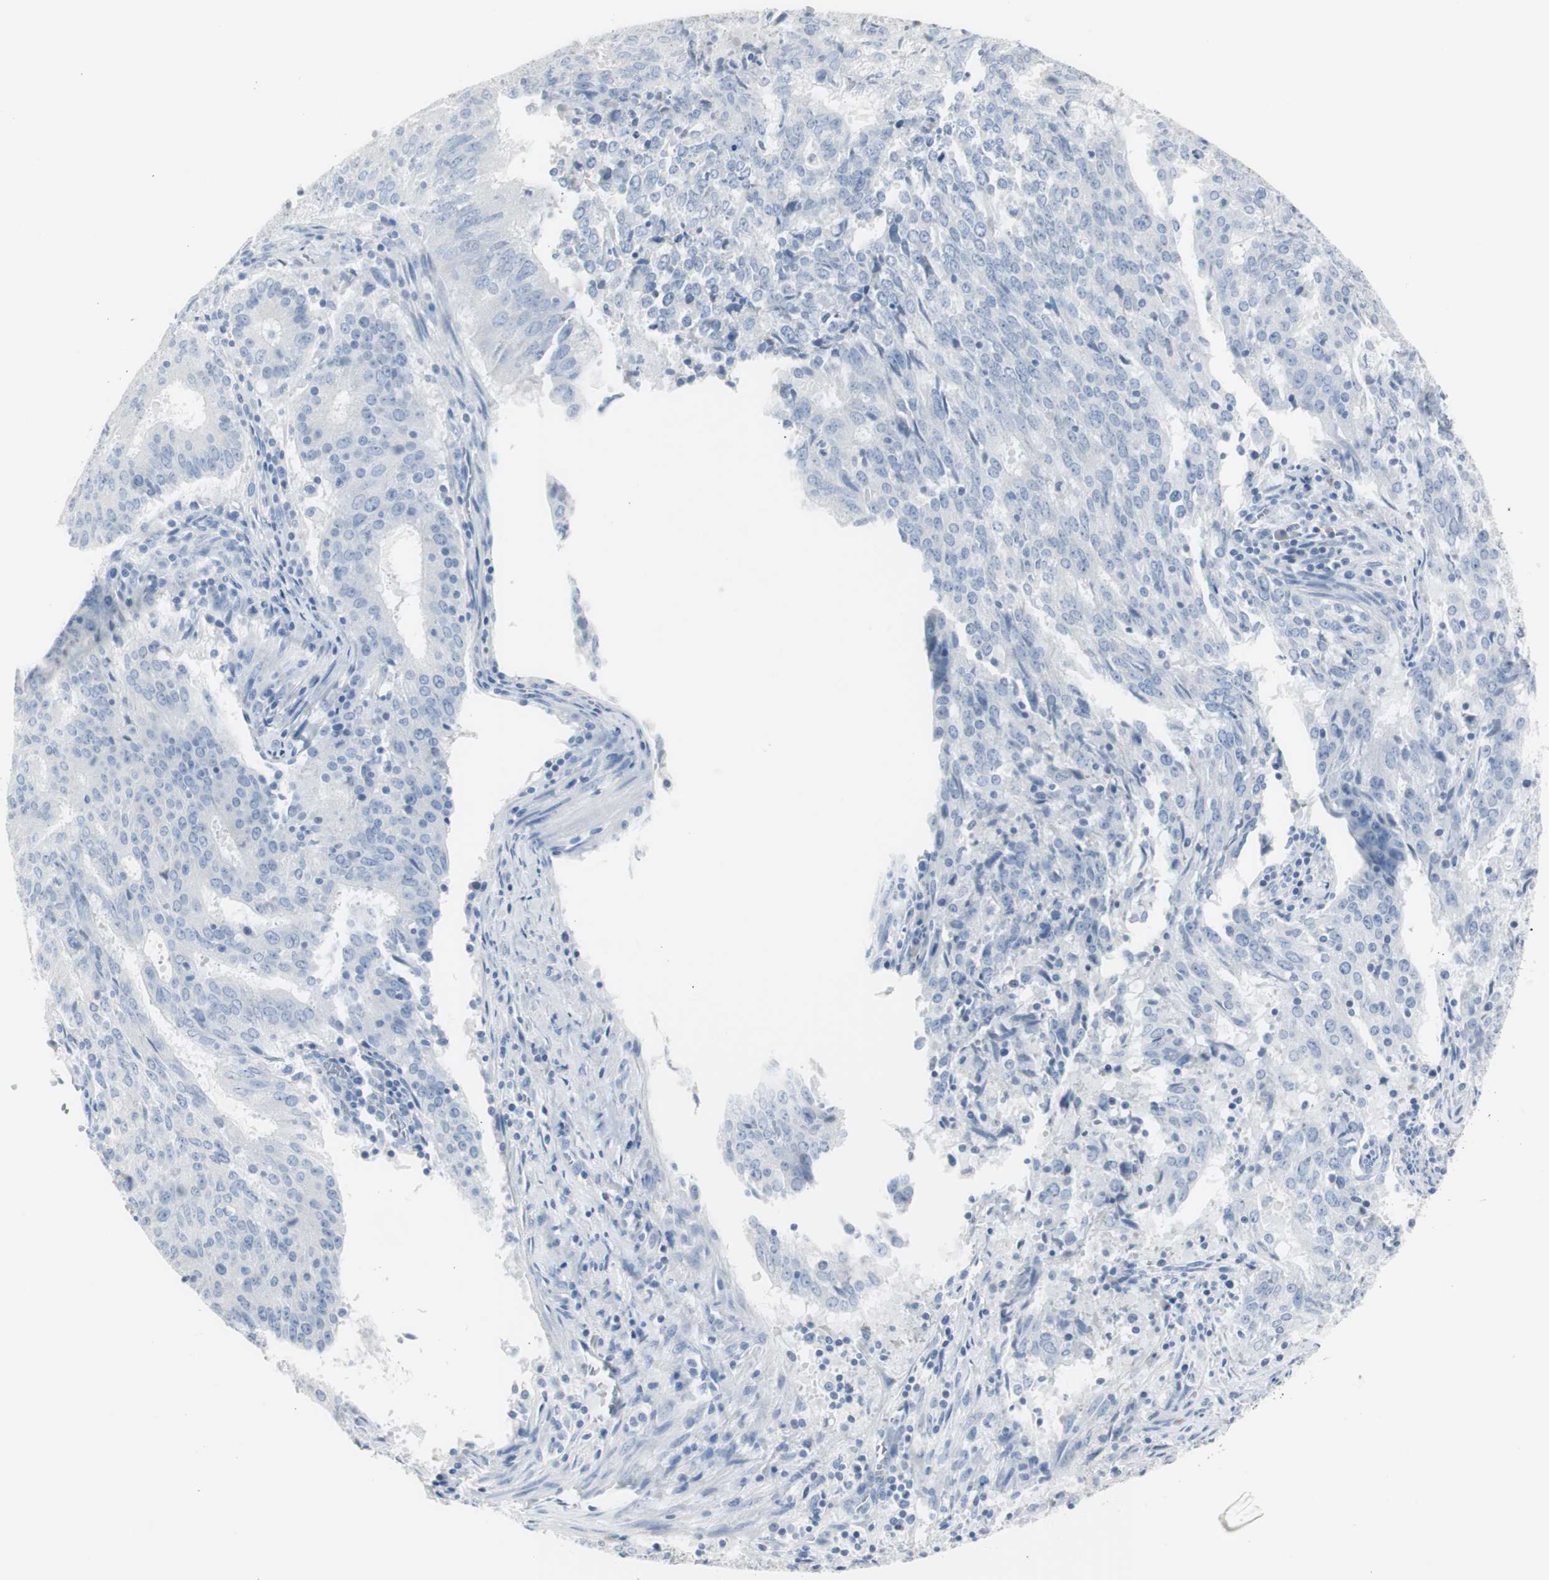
{"staining": {"intensity": "negative", "quantity": "none", "location": "none"}, "tissue": "cervical cancer", "cell_type": "Tumor cells", "image_type": "cancer", "snomed": [{"axis": "morphology", "description": "Adenocarcinoma, NOS"}, {"axis": "topography", "description": "Cervix"}], "caption": "There is no significant expression in tumor cells of cervical cancer (adenocarcinoma).", "gene": "S100A7", "patient": {"sex": "female", "age": 44}}